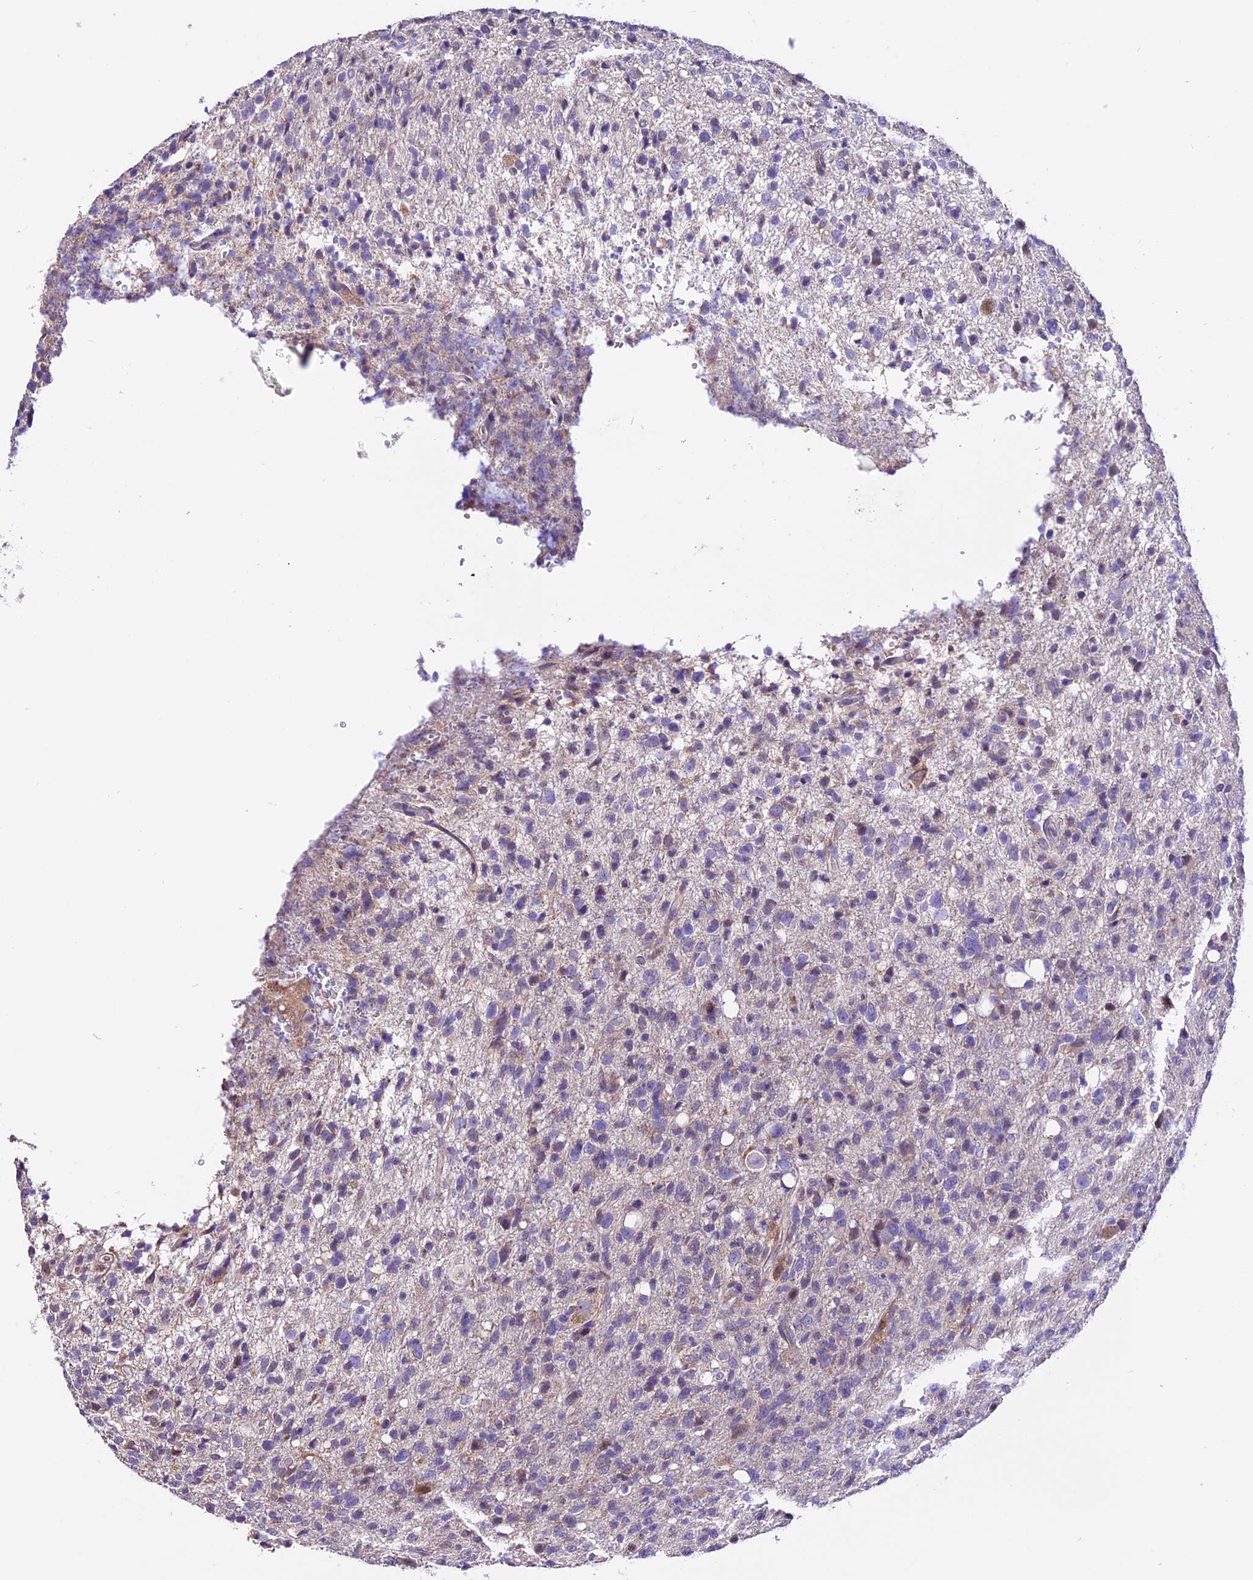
{"staining": {"intensity": "negative", "quantity": "none", "location": "none"}, "tissue": "glioma", "cell_type": "Tumor cells", "image_type": "cancer", "snomed": [{"axis": "morphology", "description": "Glioma, malignant, High grade"}, {"axis": "topography", "description": "Brain"}], "caption": "The immunohistochemistry (IHC) micrograph has no significant expression in tumor cells of glioma tissue.", "gene": "DDX28", "patient": {"sex": "female", "age": 57}}